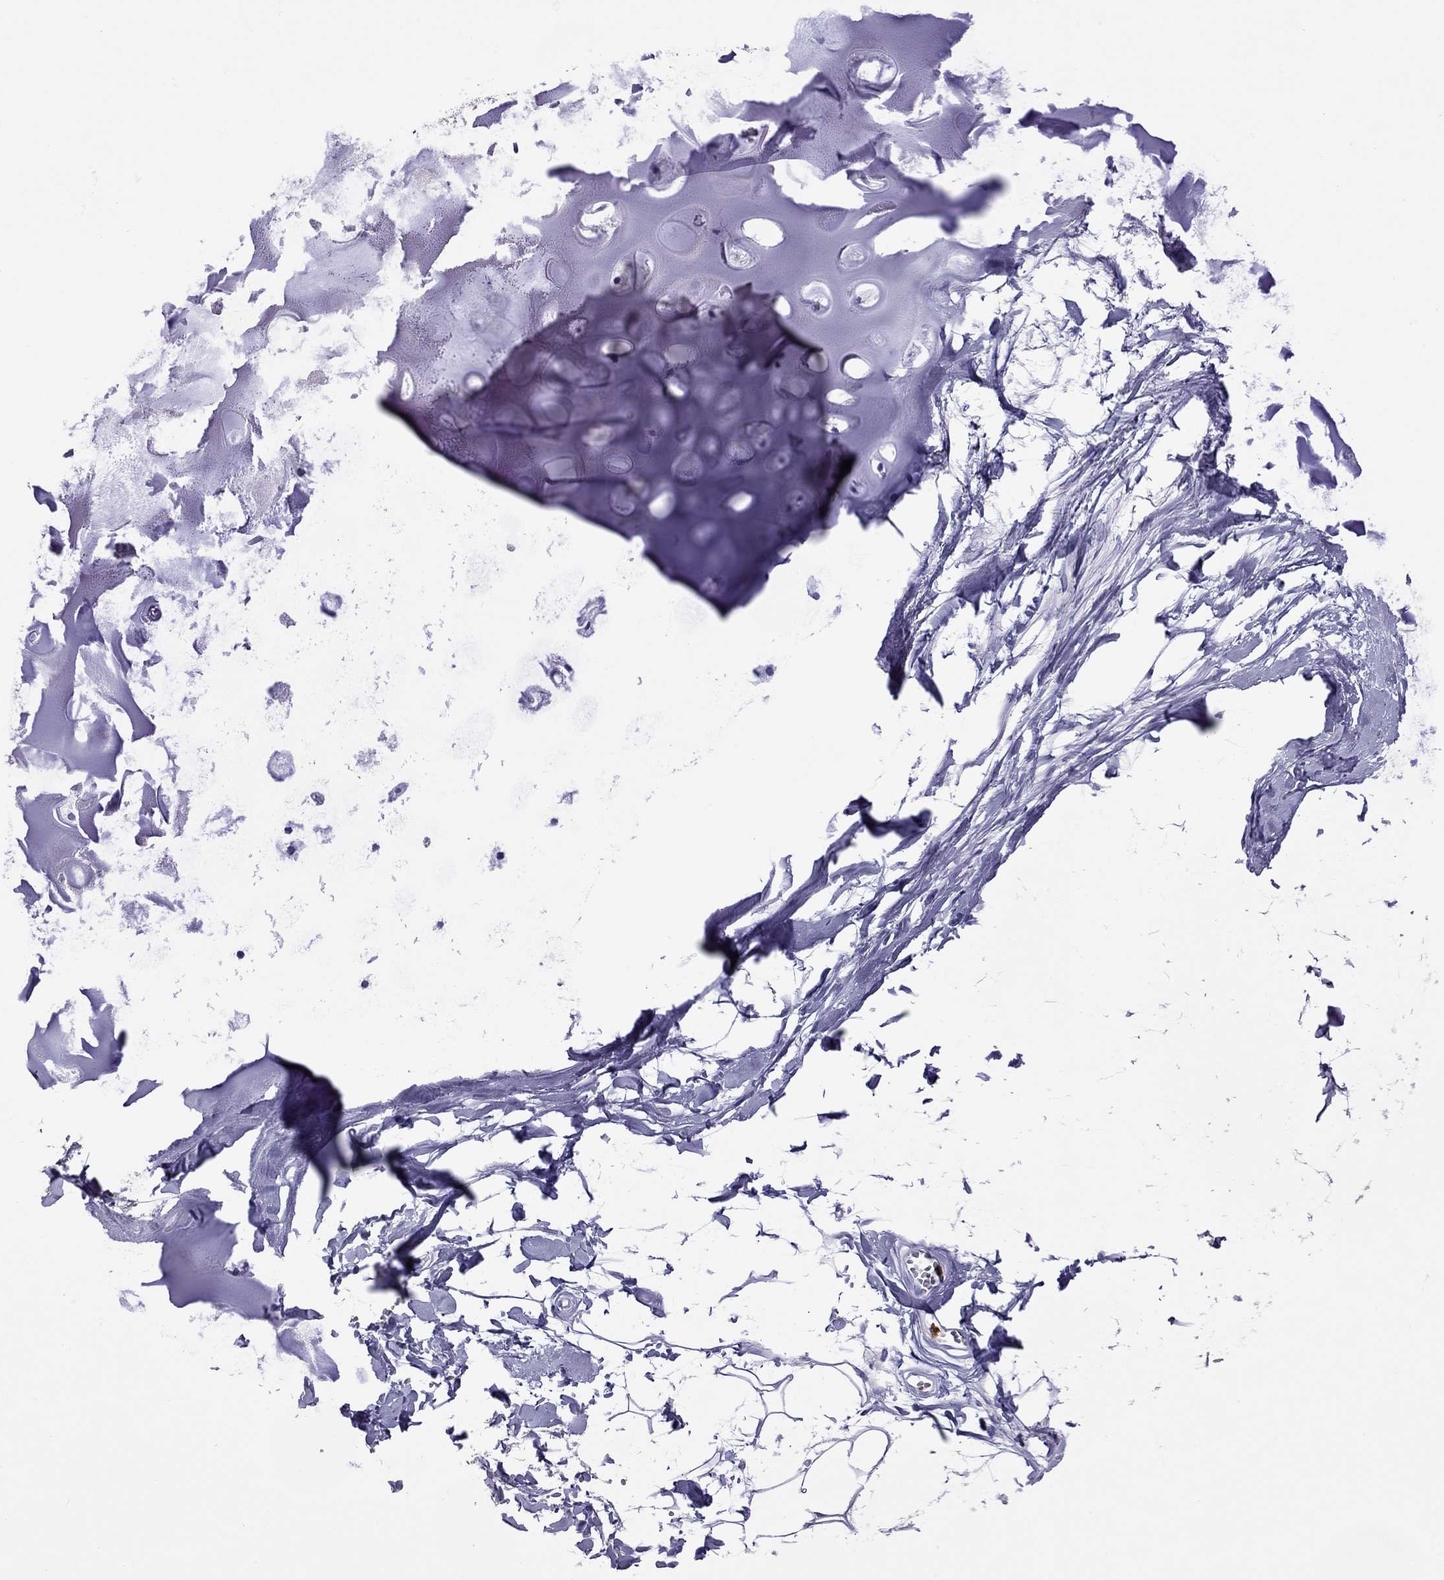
{"staining": {"intensity": "negative", "quantity": "none", "location": "none"}, "tissue": "adipose tissue", "cell_type": "Adipocytes", "image_type": "normal", "snomed": [{"axis": "morphology", "description": "Normal tissue, NOS"}, {"axis": "morphology", "description": "Squamous cell carcinoma, NOS"}, {"axis": "topography", "description": "Cartilage tissue"}, {"axis": "topography", "description": "Lung"}], "caption": "Image shows no significant protein positivity in adipocytes of benign adipose tissue.", "gene": "SLAMF1", "patient": {"sex": "male", "age": 66}}